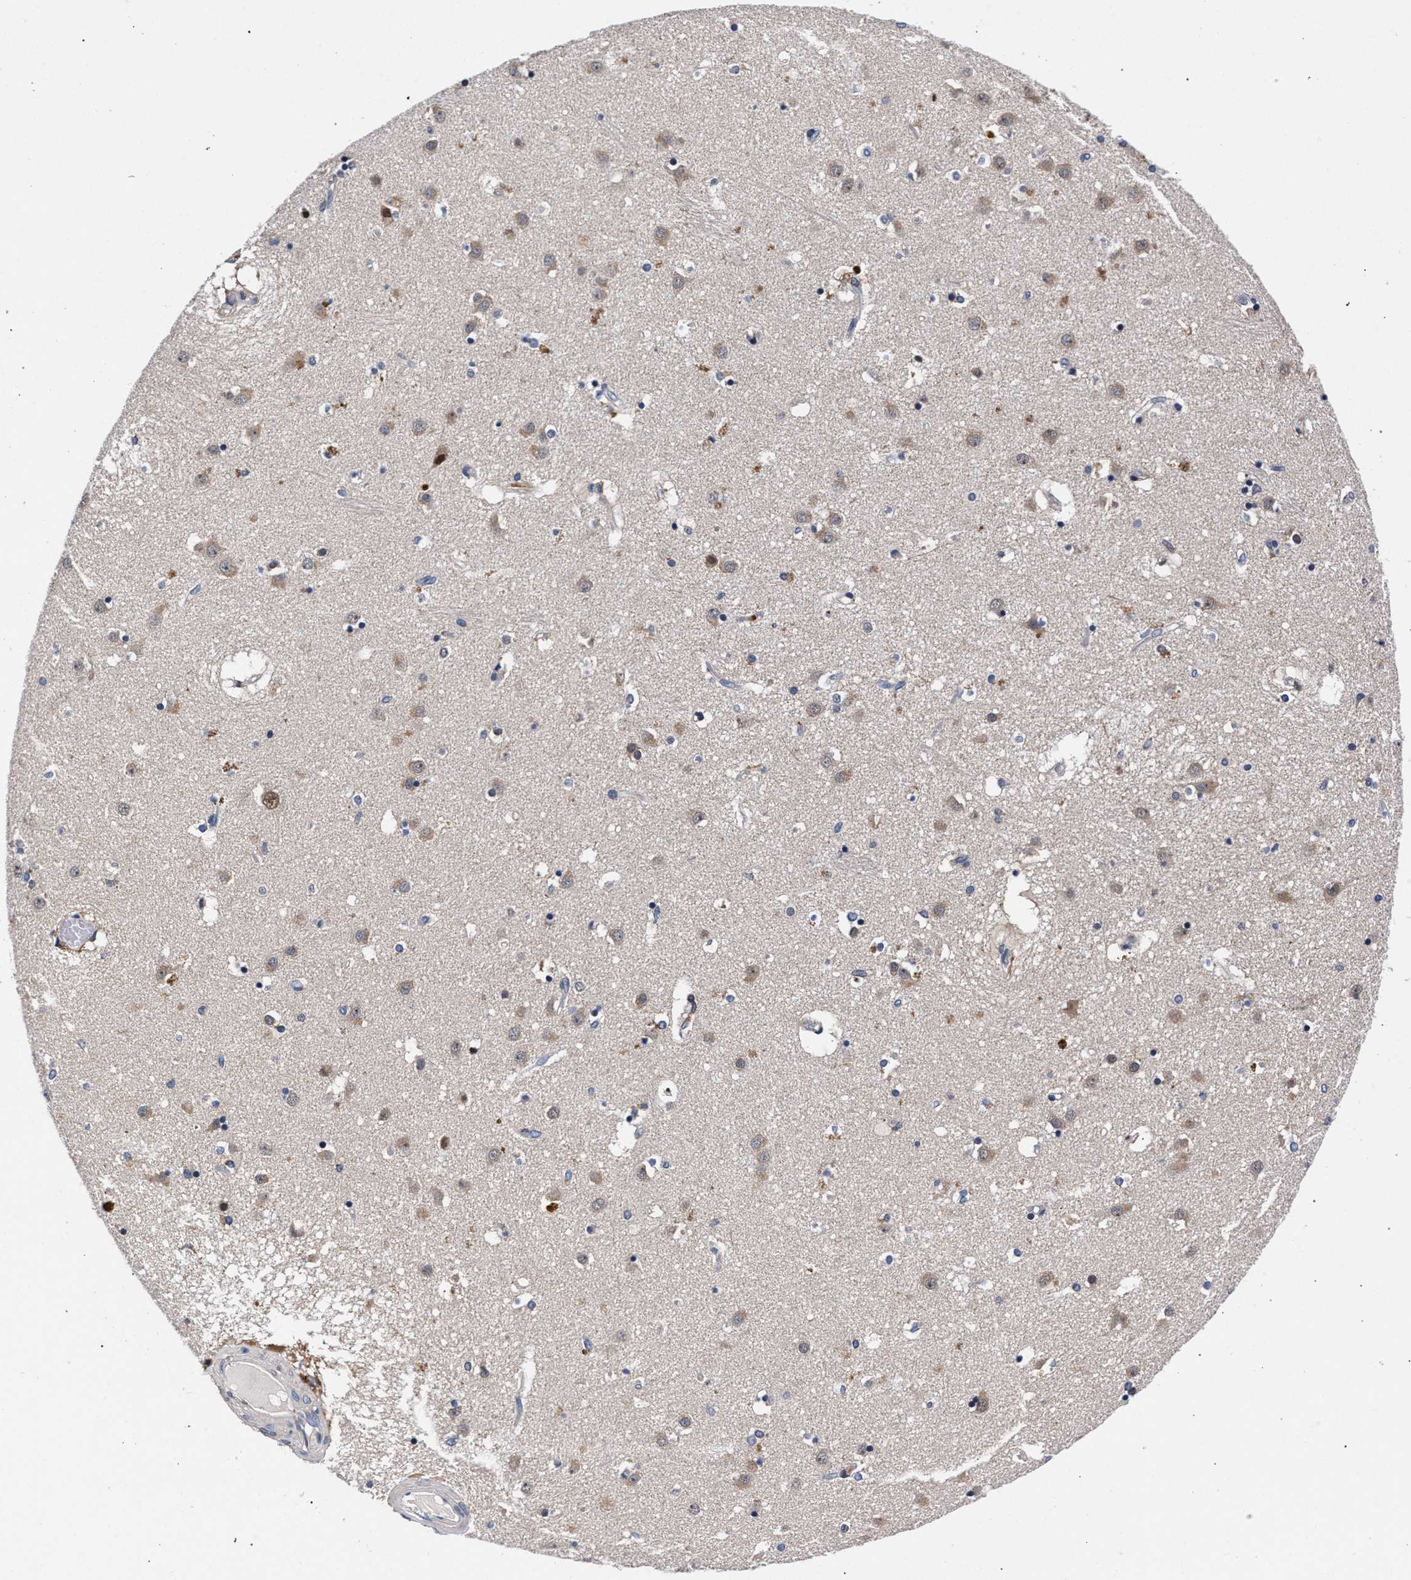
{"staining": {"intensity": "weak", "quantity": "<25%", "location": "nuclear"}, "tissue": "caudate", "cell_type": "Glial cells", "image_type": "normal", "snomed": [{"axis": "morphology", "description": "Normal tissue, NOS"}, {"axis": "topography", "description": "Lateral ventricle wall"}], "caption": "Immunohistochemistry photomicrograph of normal caudate: human caudate stained with DAB displays no significant protein positivity in glial cells.", "gene": "ZNF462", "patient": {"sex": "male", "age": 70}}